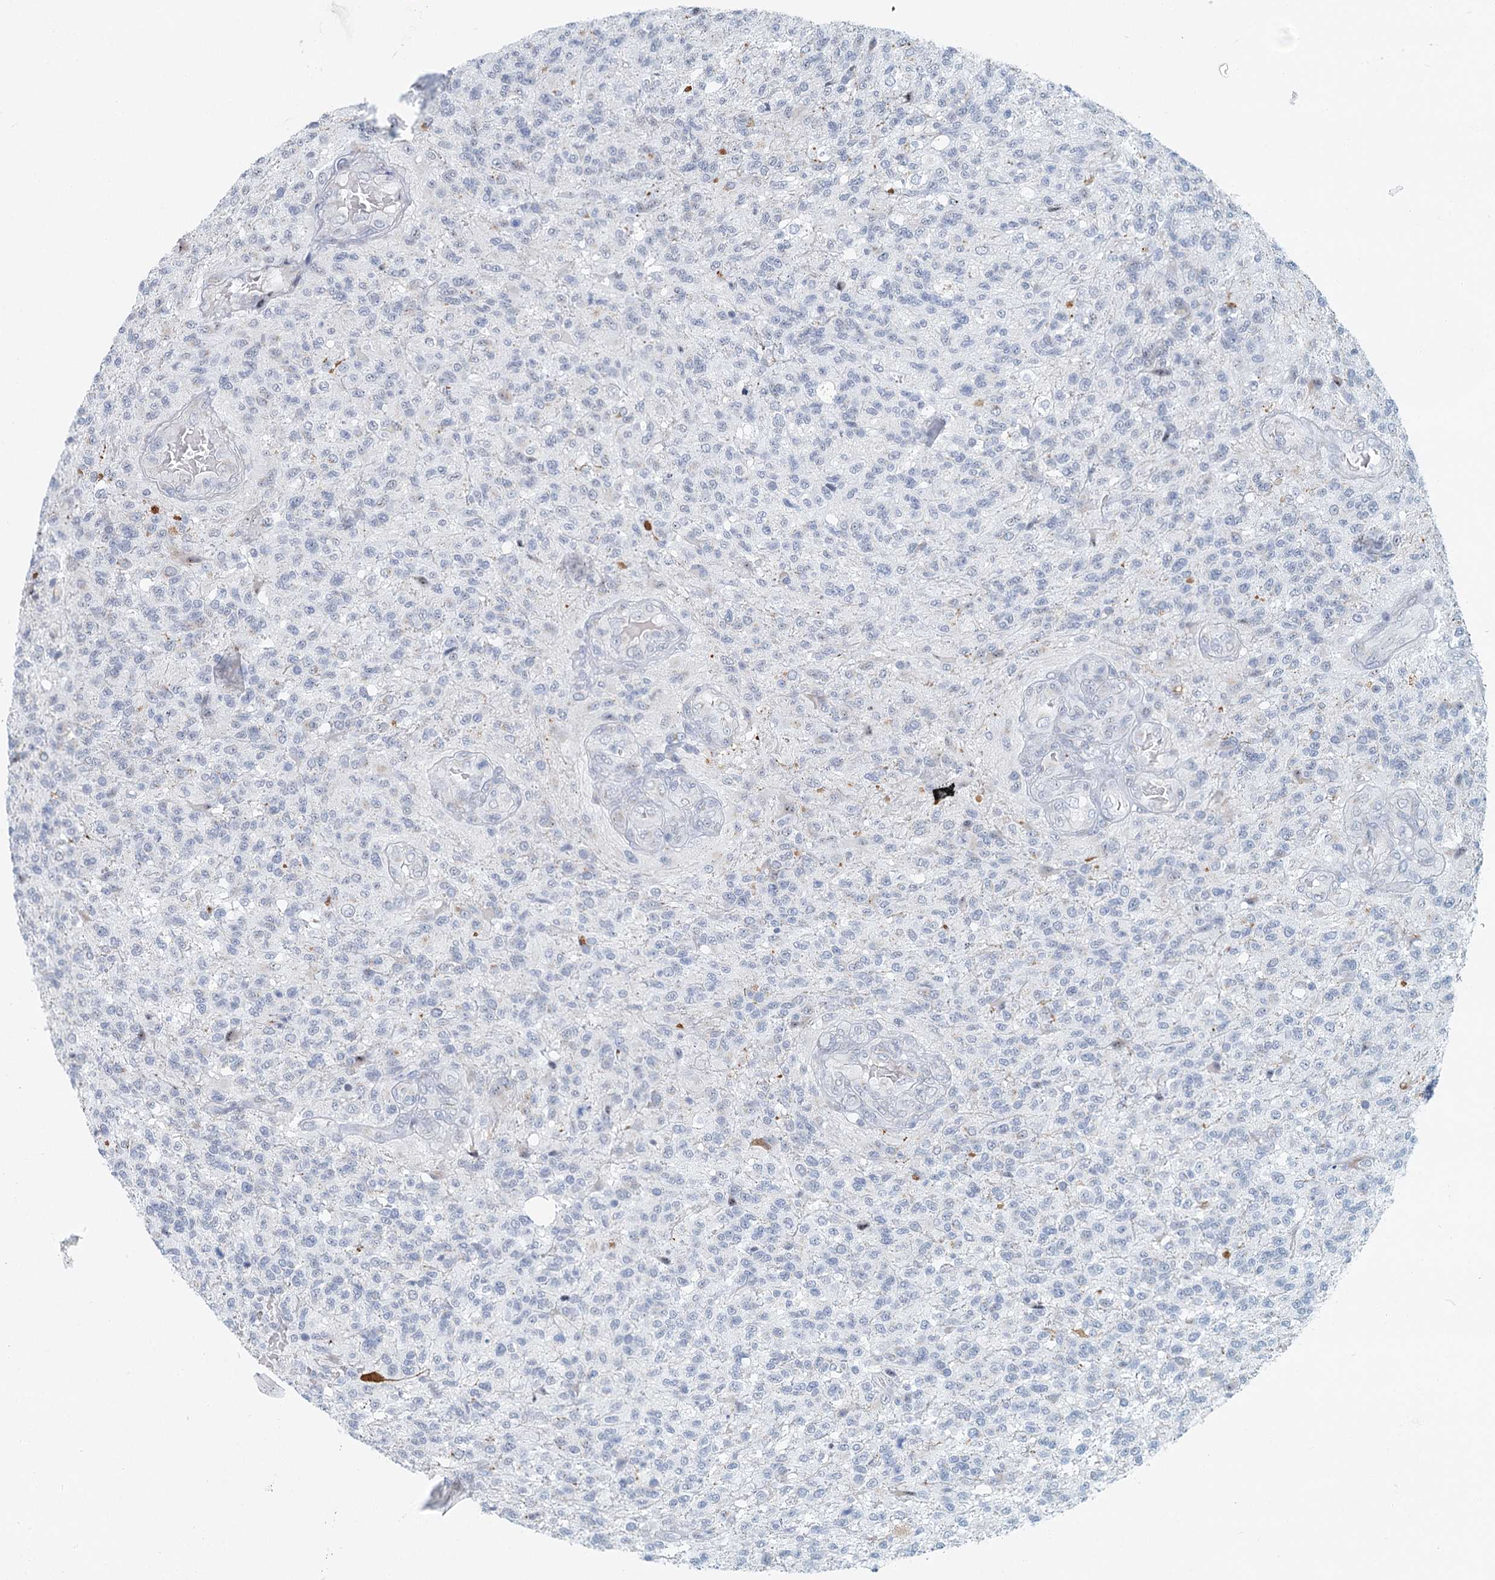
{"staining": {"intensity": "negative", "quantity": "none", "location": "none"}, "tissue": "glioma", "cell_type": "Tumor cells", "image_type": "cancer", "snomed": [{"axis": "morphology", "description": "Glioma, malignant, High grade"}, {"axis": "topography", "description": "Brain"}], "caption": "This is a image of immunohistochemistry (IHC) staining of malignant high-grade glioma, which shows no positivity in tumor cells.", "gene": "ZNF527", "patient": {"sex": "male", "age": 56}}